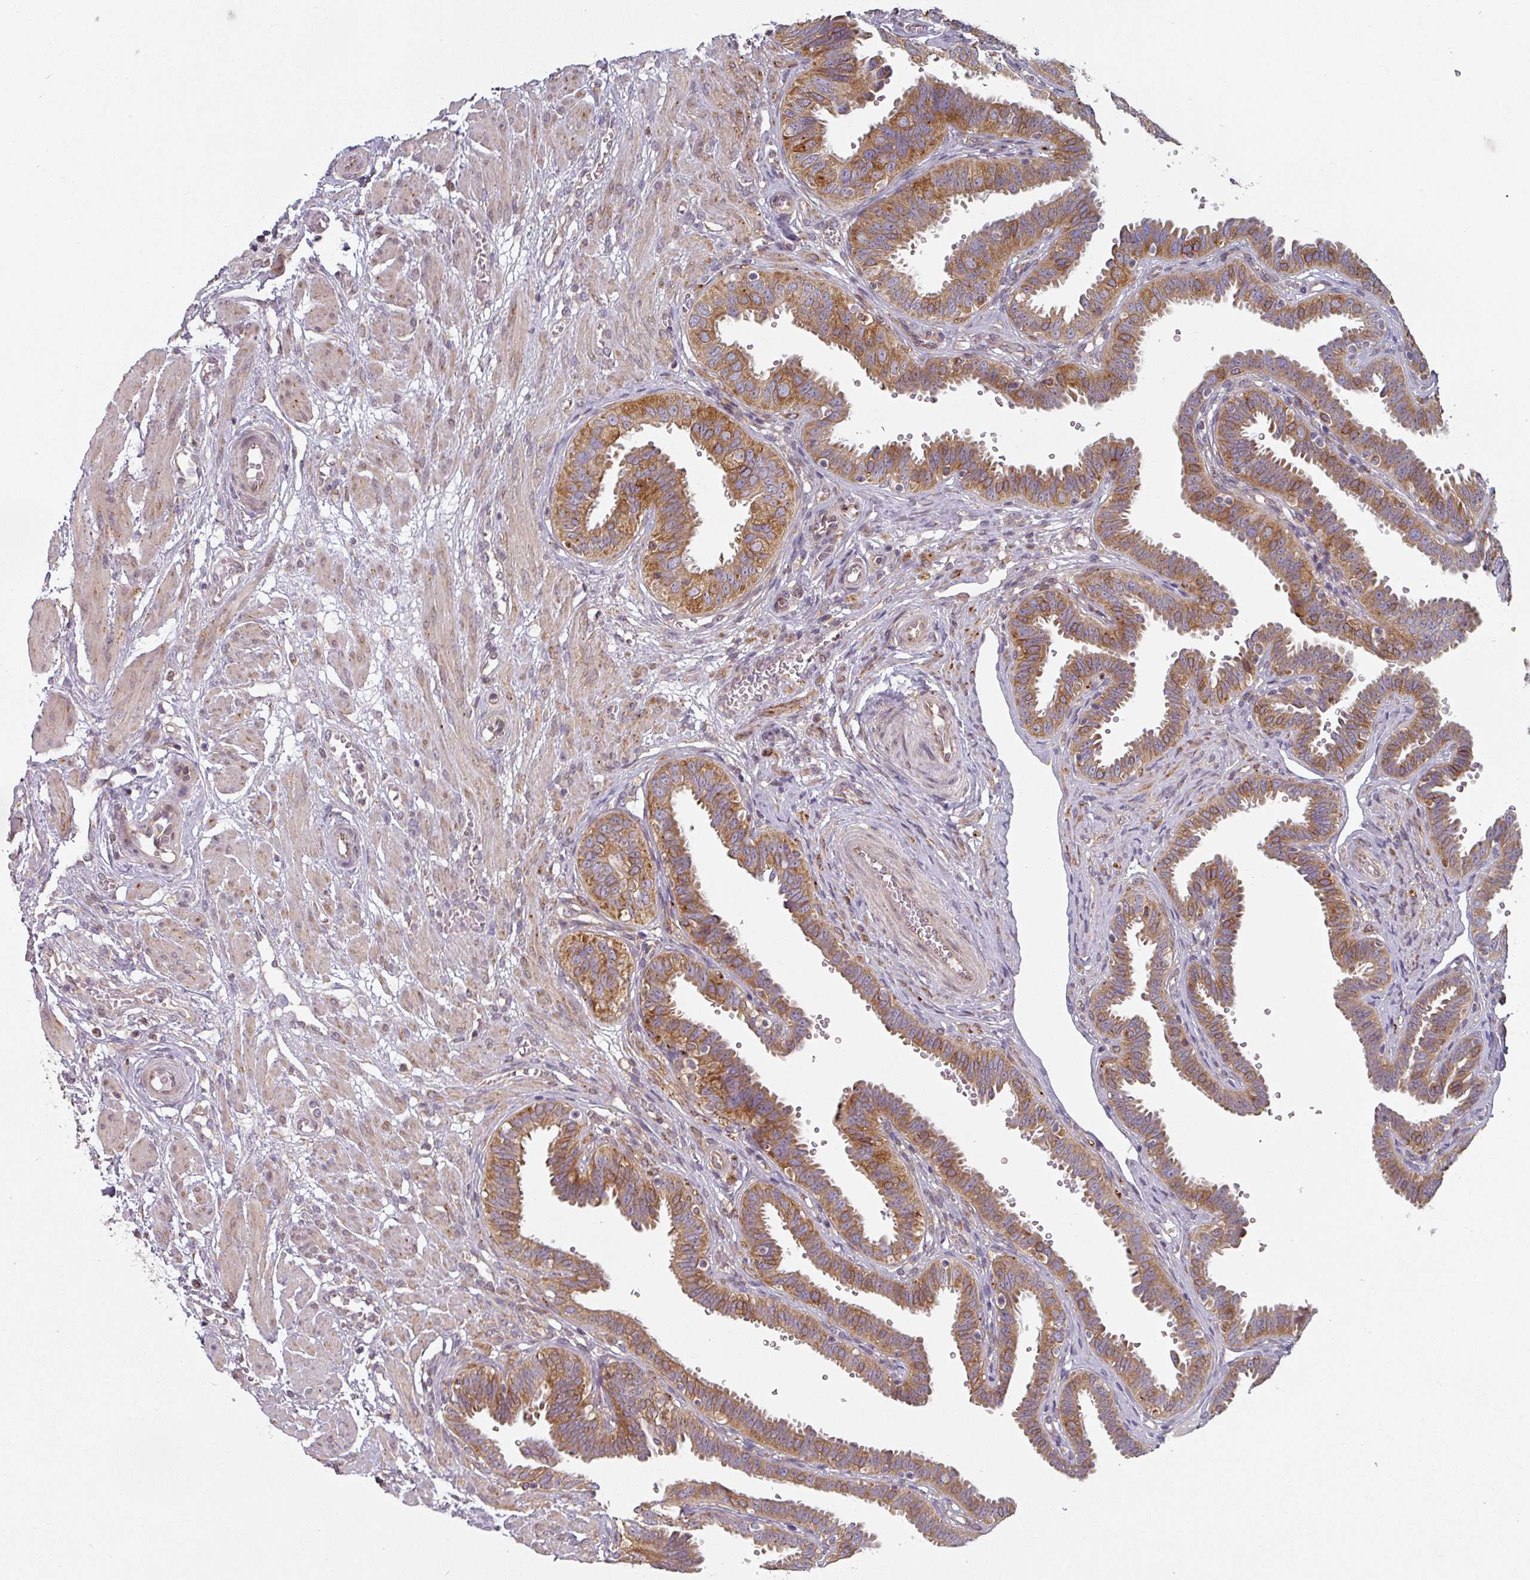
{"staining": {"intensity": "moderate", "quantity": ">75%", "location": "cytoplasmic/membranous"}, "tissue": "fallopian tube", "cell_type": "Glandular cells", "image_type": "normal", "snomed": [{"axis": "morphology", "description": "Normal tissue, NOS"}, {"axis": "topography", "description": "Fallopian tube"}], "caption": "IHC (DAB) staining of benign fallopian tube exhibits moderate cytoplasmic/membranous protein expression in approximately >75% of glandular cells.", "gene": "TAPT1", "patient": {"sex": "female", "age": 37}}